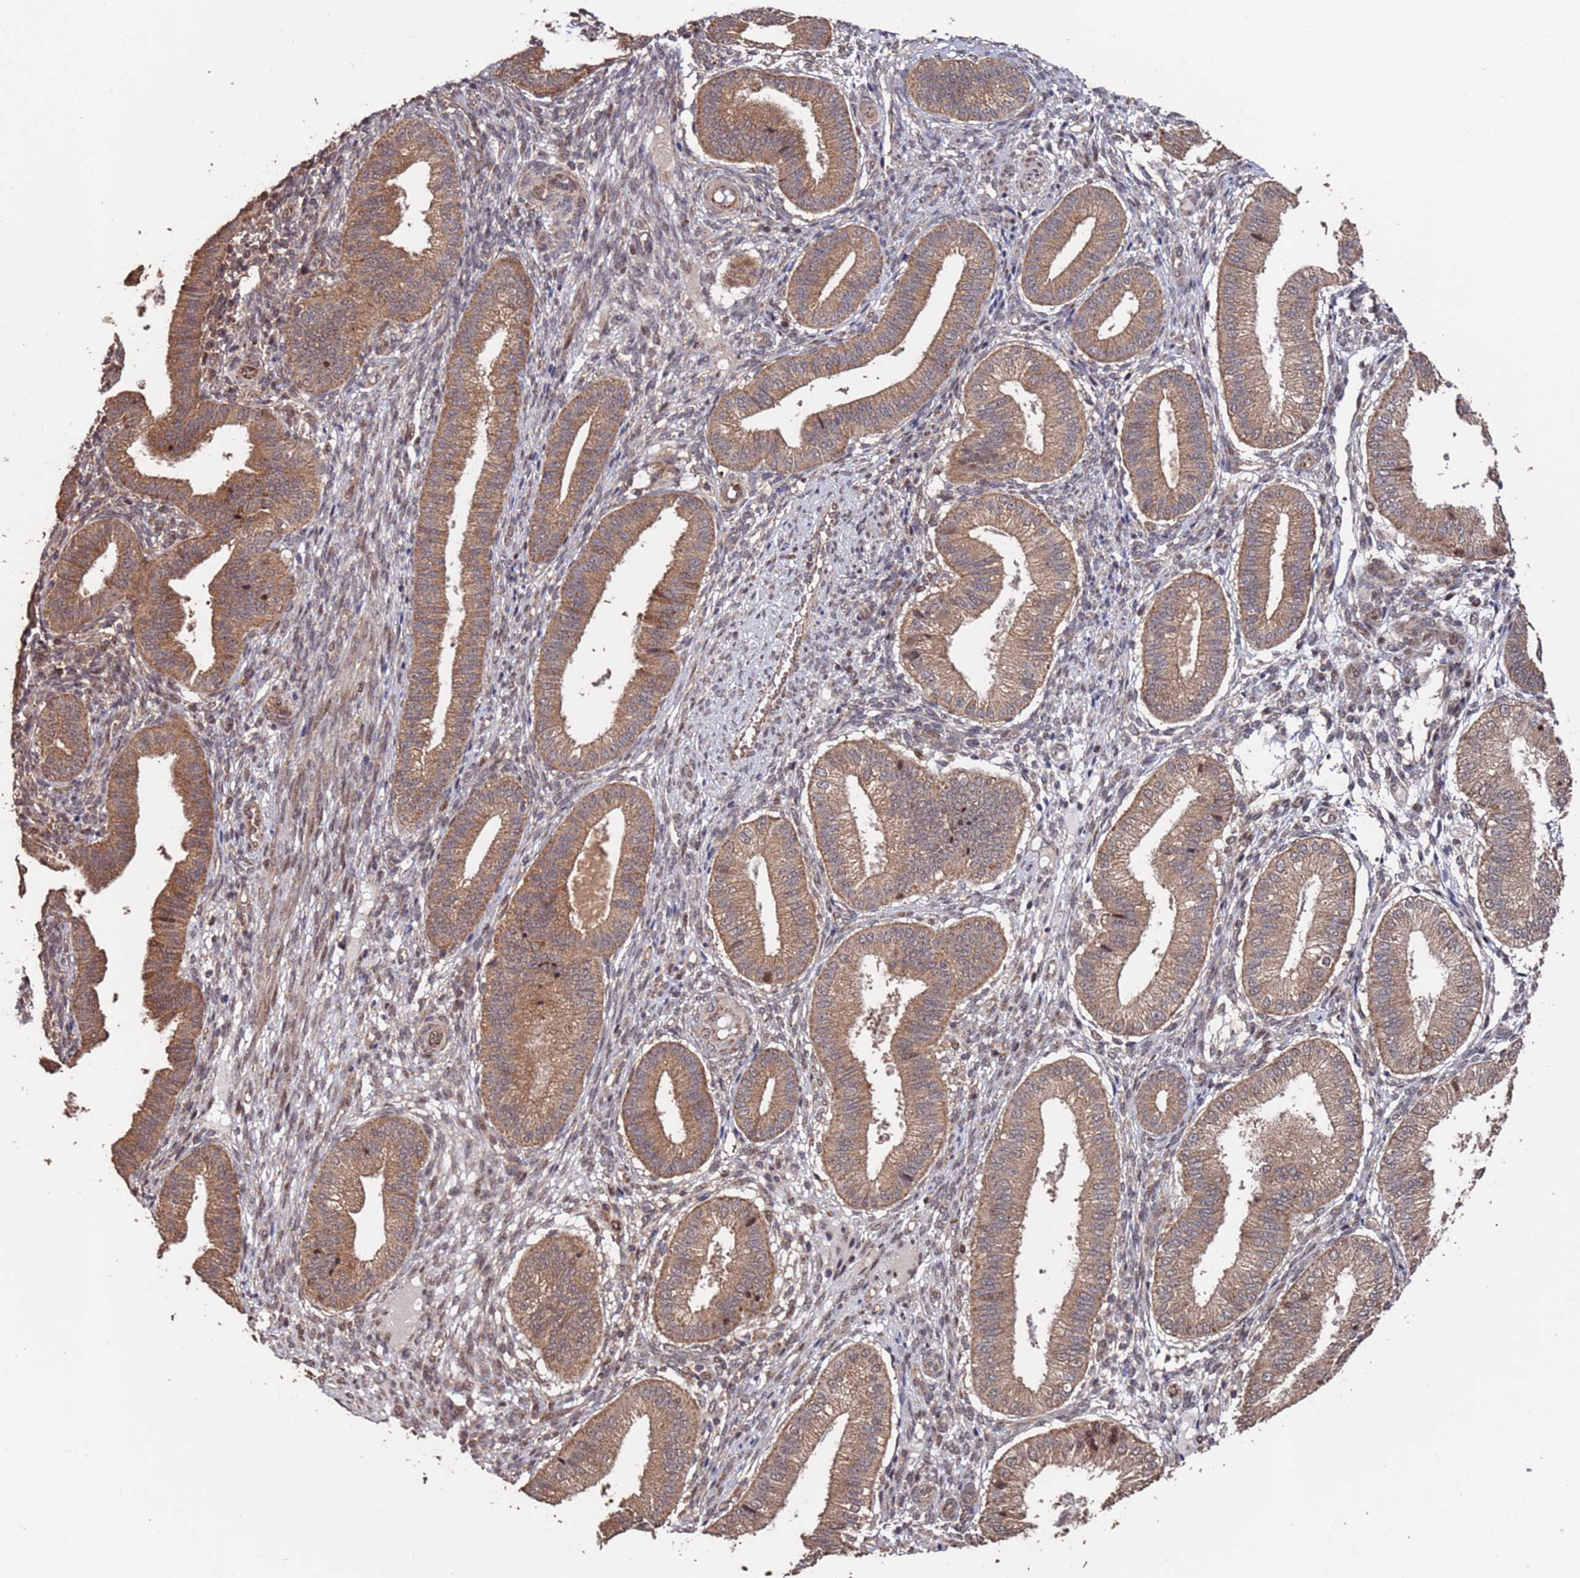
{"staining": {"intensity": "weak", "quantity": "25%-75%", "location": "cytoplasmic/membranous"}, "tissue": "endometrium", "cell_type": "Cells in endometrial stroma", "image_type": "normal", "snomed": [{"axis": "morphology", "description": "Normal tissue, NOS"}, {"axis": "topography", "description": "Endometrium"}], "caption": "Endometrium stained with DAB immunohistochemistry (IHC) shows low levels of weak cytoplasmic/membranous staining in approximately 25%-75% of cells in endometrial stroma.", "gene": "PRR7", "patient": {"sex": "female", "age": 39}}